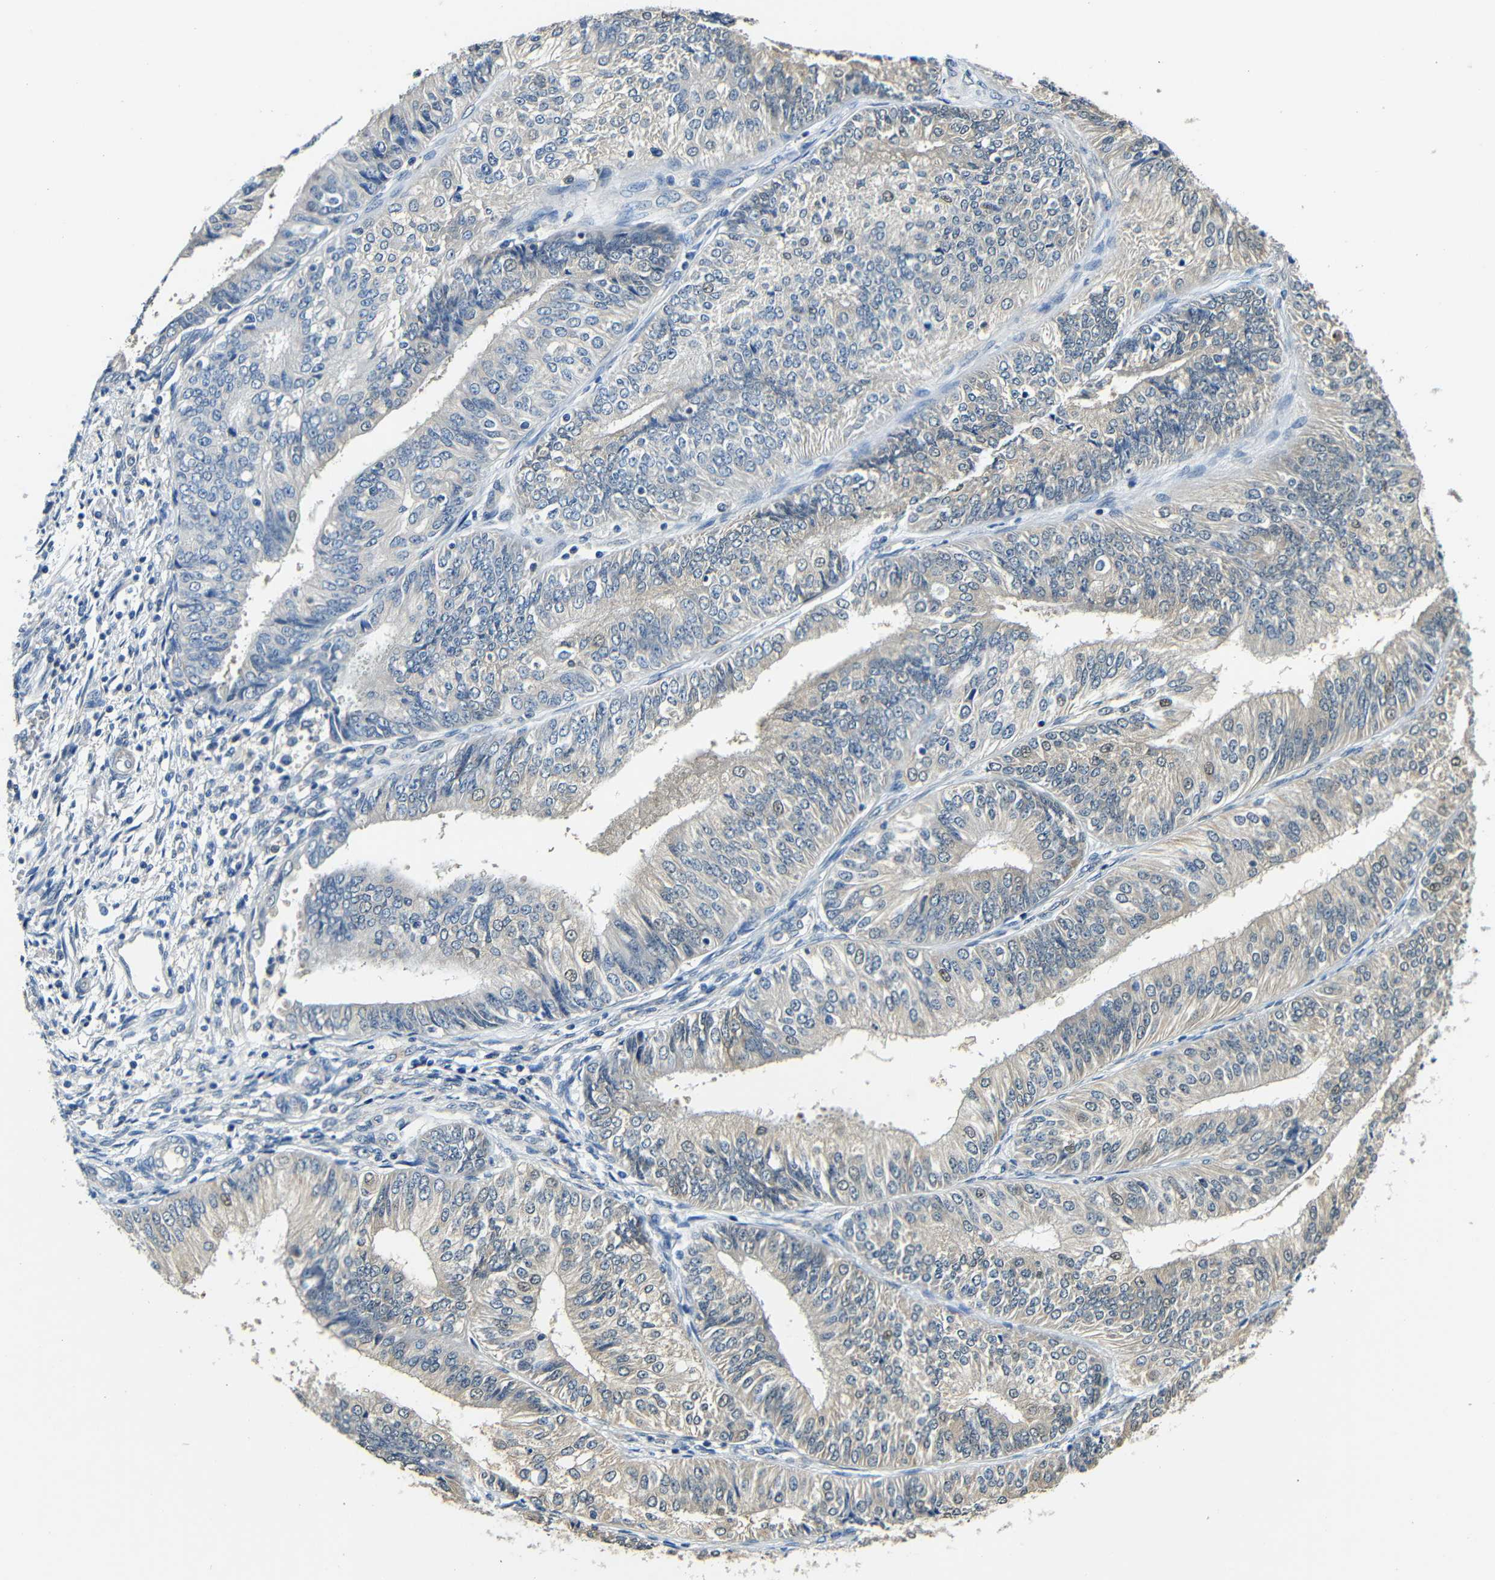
{"staining": {"intensity": "weak", "quantity": "25%-75%", "location": "cytoplasmic/membranous"}, "tissue": "endometrial cancer", "cell_type": "Tumor cells", "image_type": "cancer", "snomed": [{"axis": "morphology", "description": "Adenocarcinoma, NOS"}, {"axis": "topography", "description": "Endometrium"}], "caption": "This photomicrograph exhibits endometrial cancer (adenocarcinoma) stained with IHC to label a protein in brown. The cytoplasmic/membranous of tumor cells show weak positivity for the protein. Nuclei are counter-stained blue.", "gene": "ADAP1", "patient": {"sex": "female", "age": 58}}